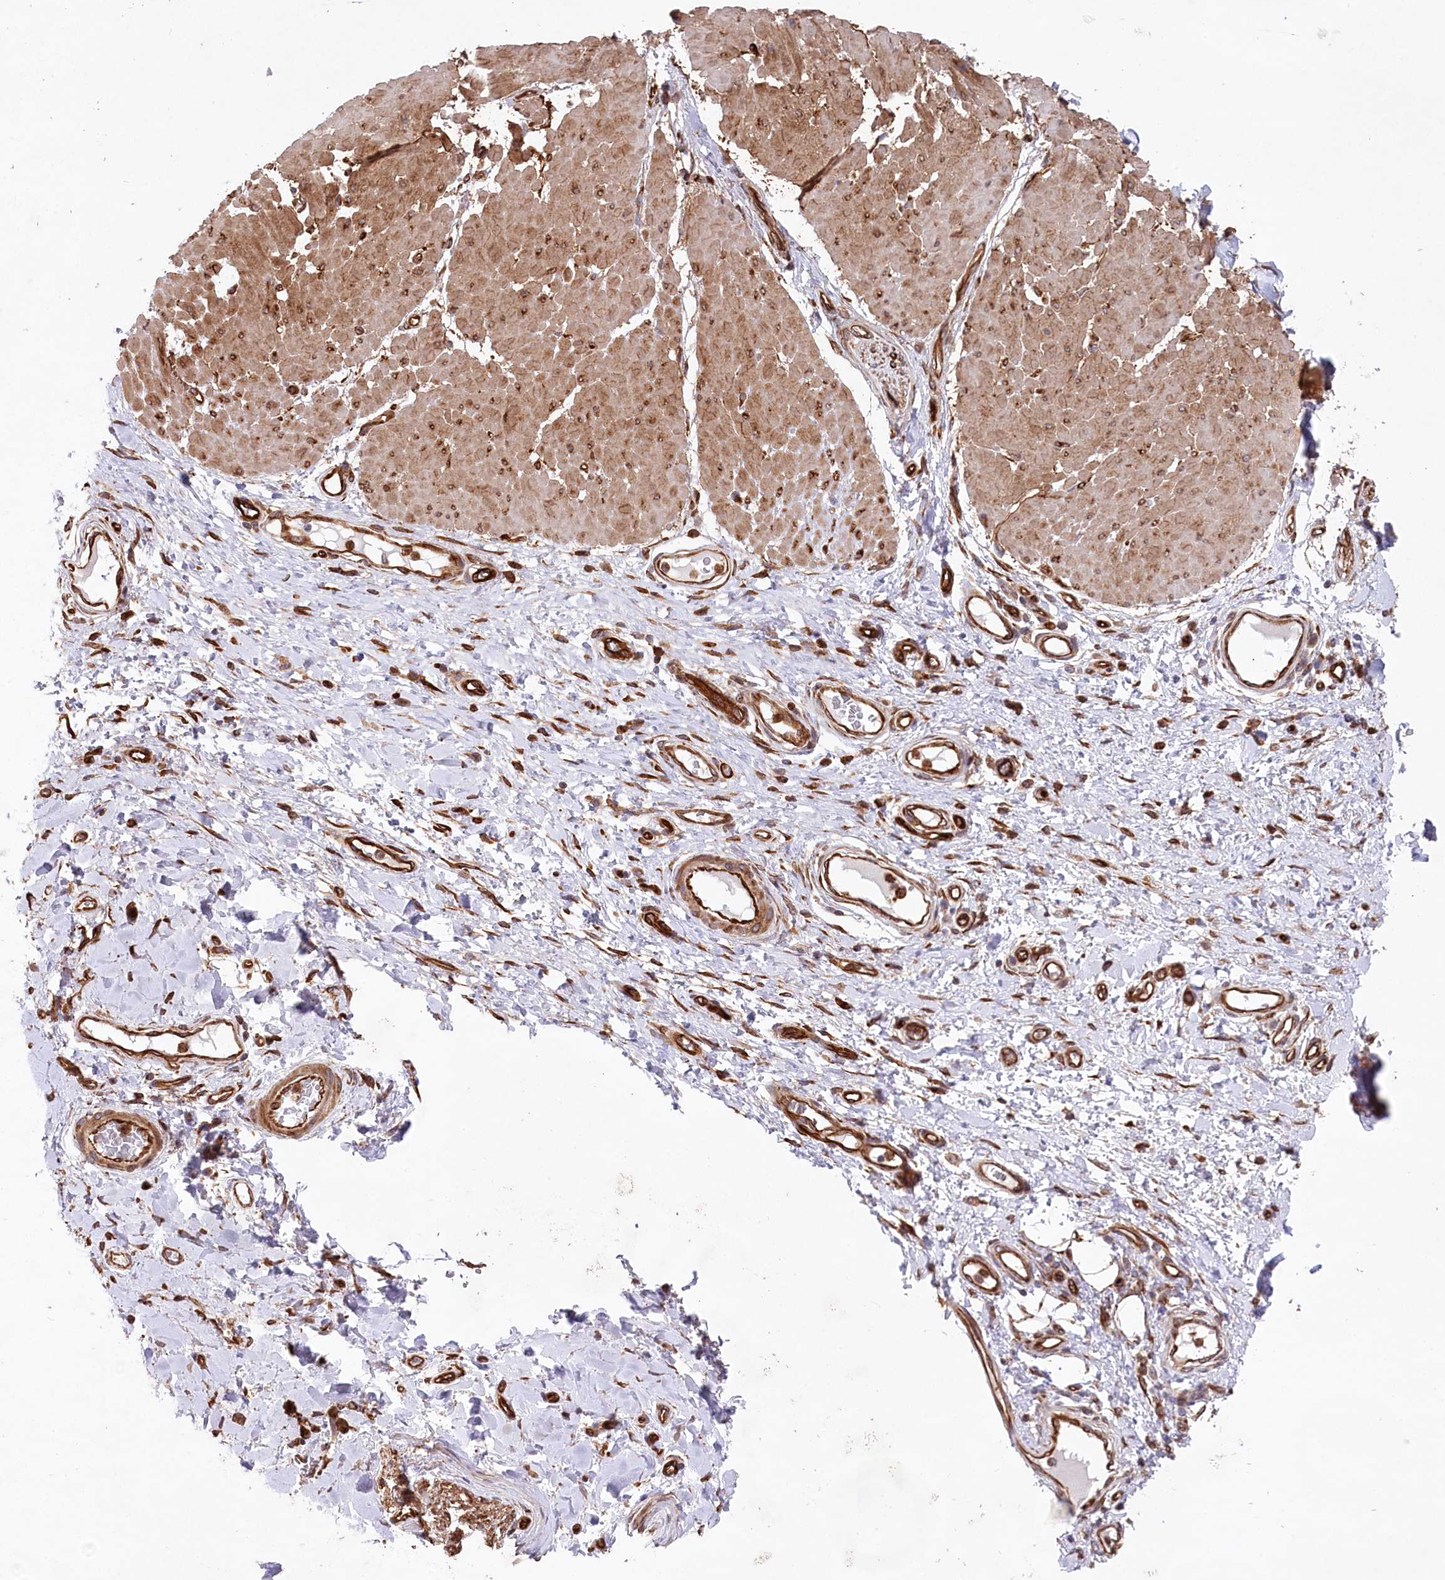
{"staining": {"intensity": "strong", "quantity": ">75%", "location": "cytoplasmic/membranous"}, "tissue": "adipose tissue", "cell_type": "Adipocytes", "image_type": "normal", "snomed": [{"axis": "morphology", "description": "Normal tissue, NOS"}, {"axis": "morphology", "description": "Adenocarcinoma, NOS"}, {"axis": "topography", "description": "Esophagus"}, {"axis": "topography", "description": "Stomach, upper"}, {"axis": "topography", "description": "Peripheral nerve tissue"}], "caption": "This image displays IHC staining of benign human adipose tissue, with high strong cytoplasmic/membranous expression in about >75% of adipocytes.", "gene": "MTPAP", "patient": {"sex": "male", "age": 62}}